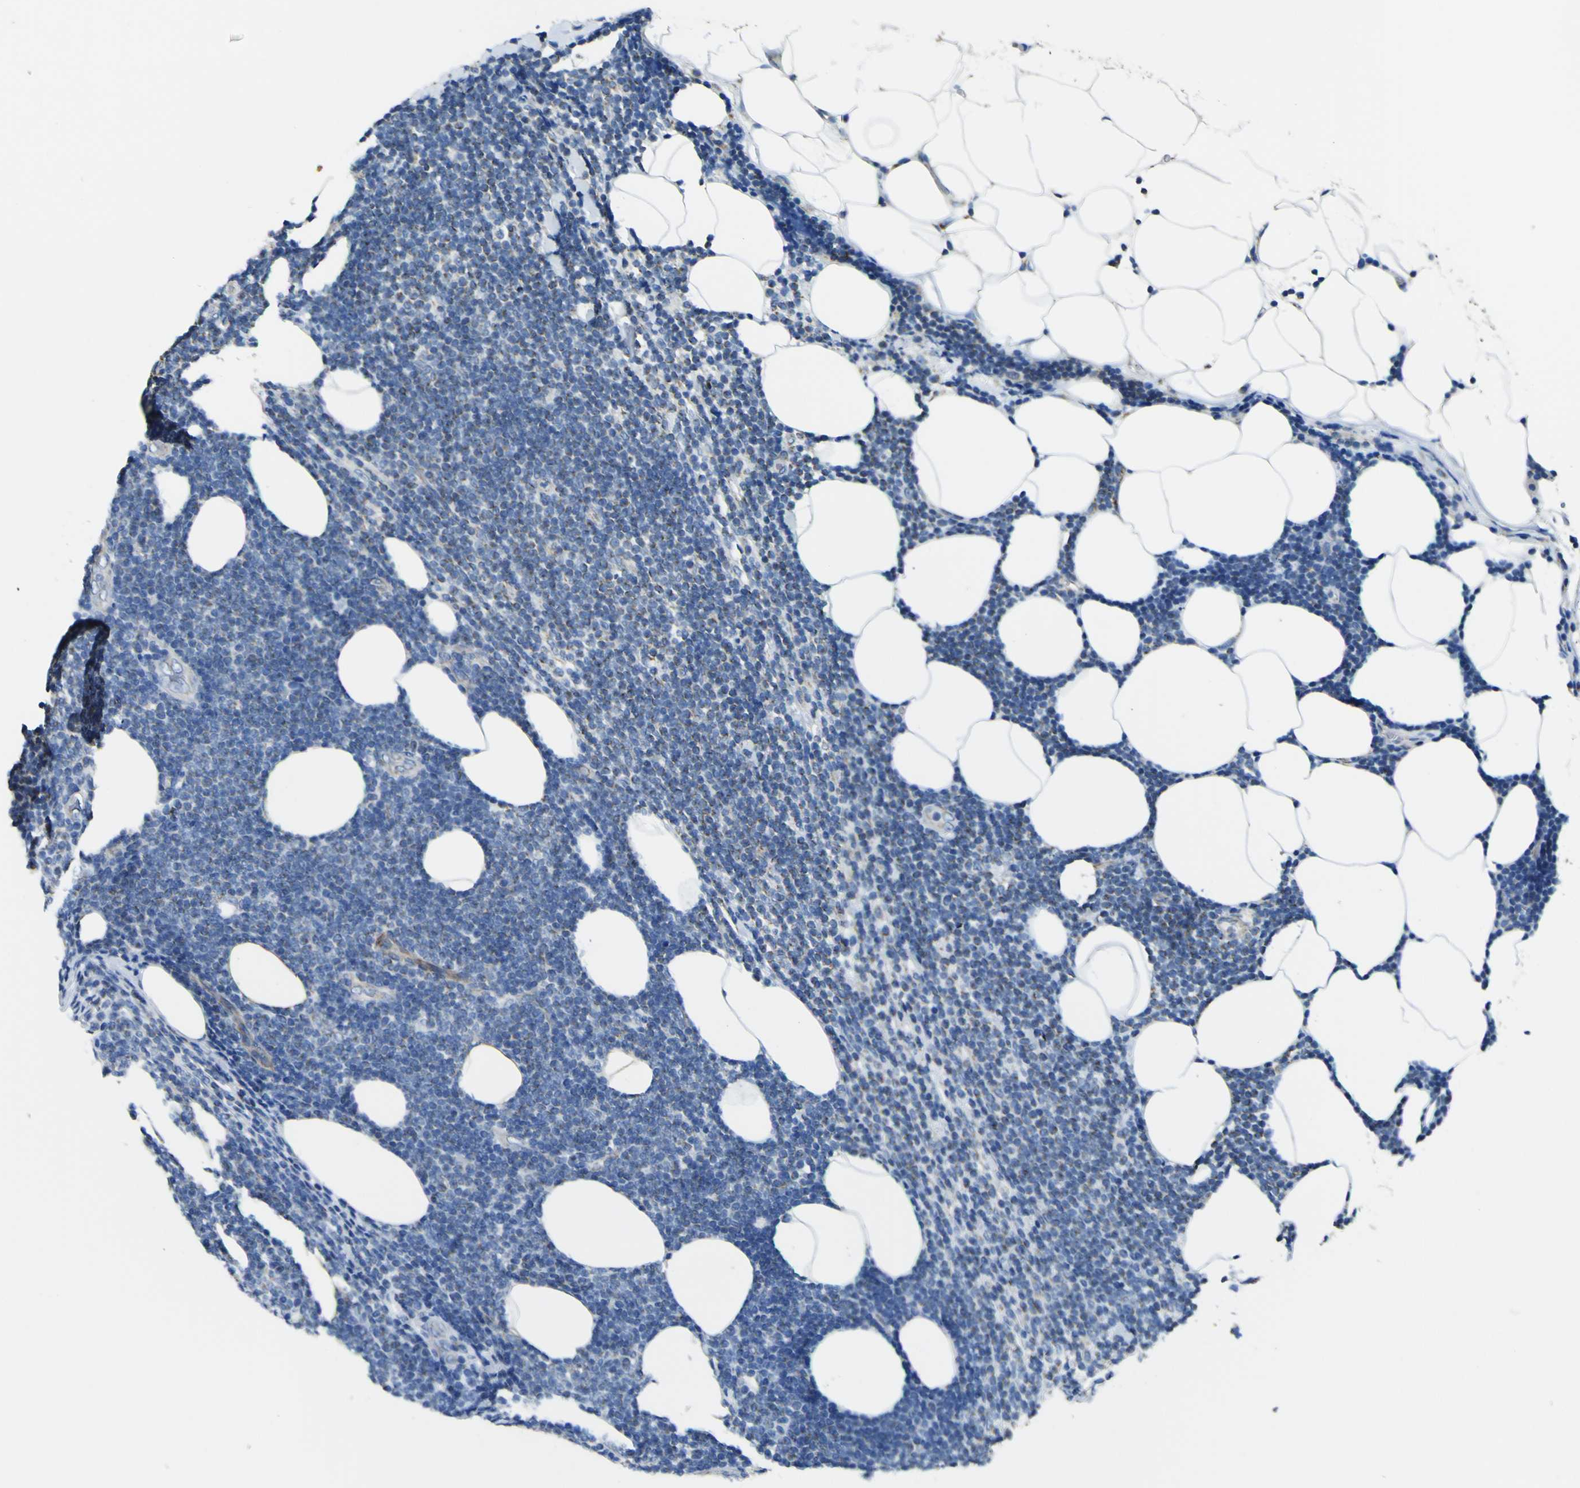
{"staining": {"intensity": "negative", "quantity": "none", "location": "none"}, "tissue": "lymphoma", "cell_type": "Tumor cells", "image_type": "cancer", "snomed": [{"axis": "morphology", "description": "Malignant lymphoma, non-Hodgkin's type, Low grade"}, {"axis": "topography", "description": "Lymph node"}], "caption": "This is a micrograph of immunohistochemistry (IHC) staining of low-grade malignant lymphoma, non-Hodgkin's type, which shows no positivity in tumor cells.", "gene": "ALDH18A1", "patient": {"sex": "male", "age": 66}}